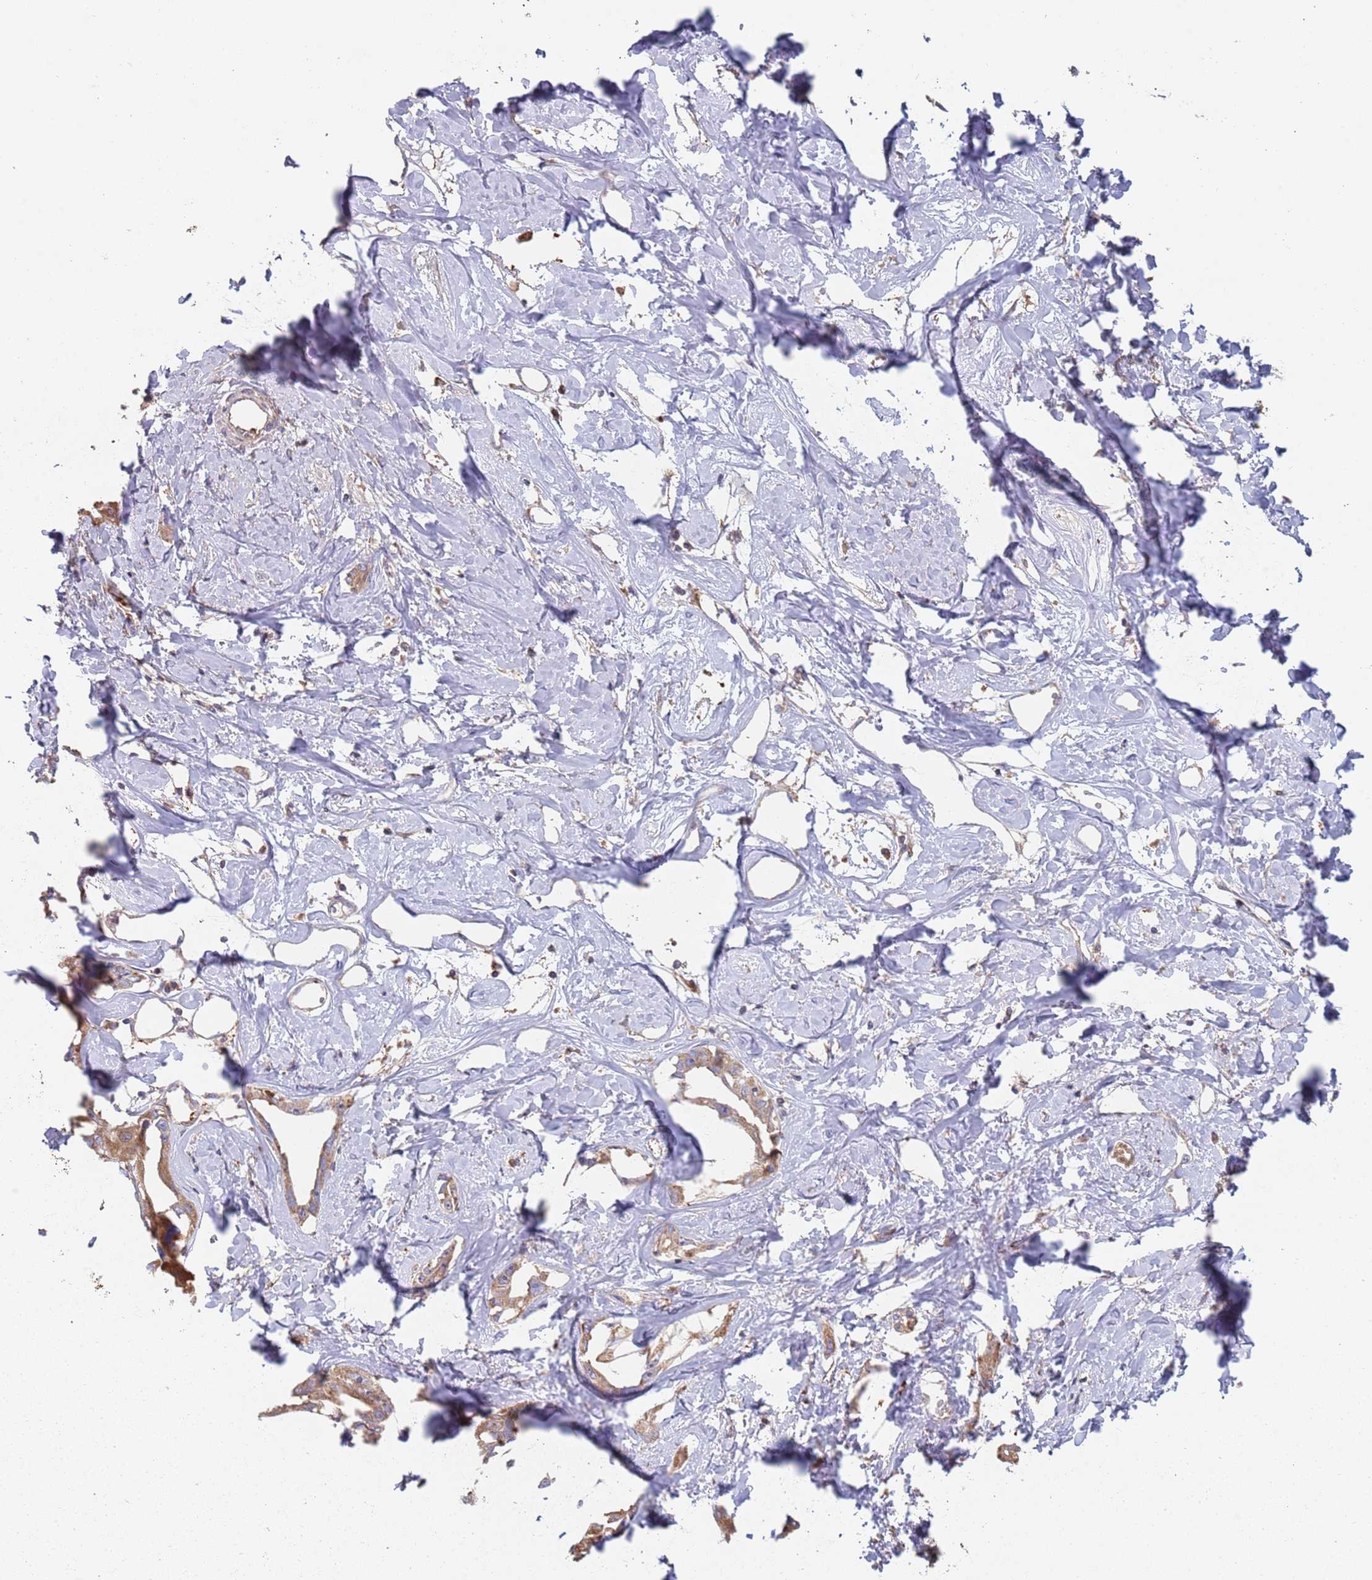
{"staining": {"intensity": "moderate", "quantity": ">75%", "location": "cytoplasmic/membranous"}, "tissue": "liver cancer", "cell_type": "Tumor cells", "image_type": "cancer", "snomed": [{"axis": "morphology", "description": "Cholangiocarcinoma"}, {"axis": "topography", "description": "Liver"}], "caption": "Approximately >75% of tumor cells in human liver cancer reveal moderate cytoplasmic/membranous protein positivity as visualized by brown immunohistochemical staining.", "gene": "GDI2", "patient": {"sex": "male", "age": 59}}